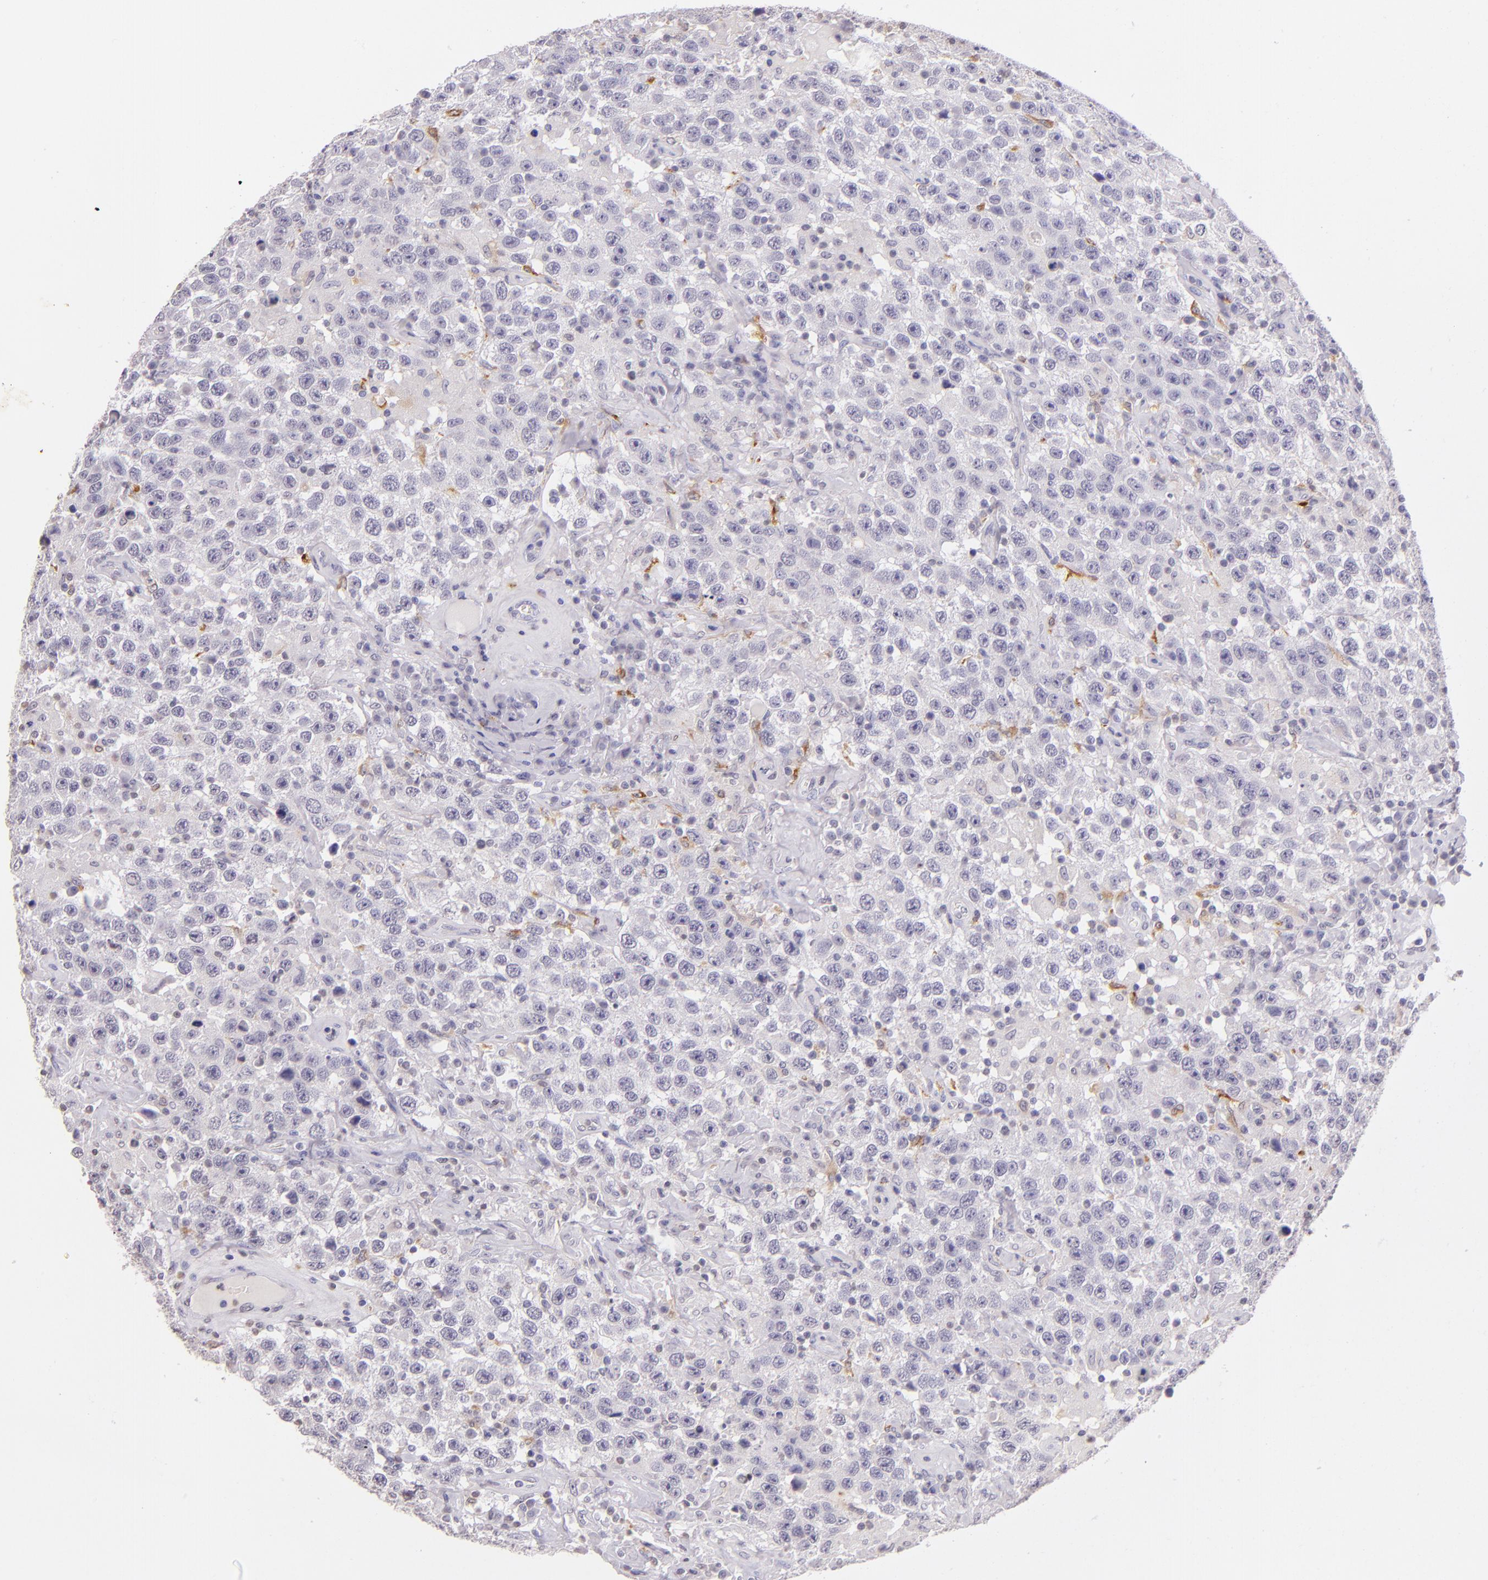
{"staining": {"intensity": "negative", "quantity": "none", "location": "none"}, "tissue": "testis cancer", "cell_type": "Tumor cells", "image_type": "cancer", "snomed": [{"axis": "morphology", "description": "Seminoma, NOS"}, {"axis": "topography", "description": "Testis"}], "caption": "Immunohistochemical staining of testis cancer exhibits no significant expression in tumor cells.", "gene": "RTN1", "patient": {"sex": "male", "age": 41}}